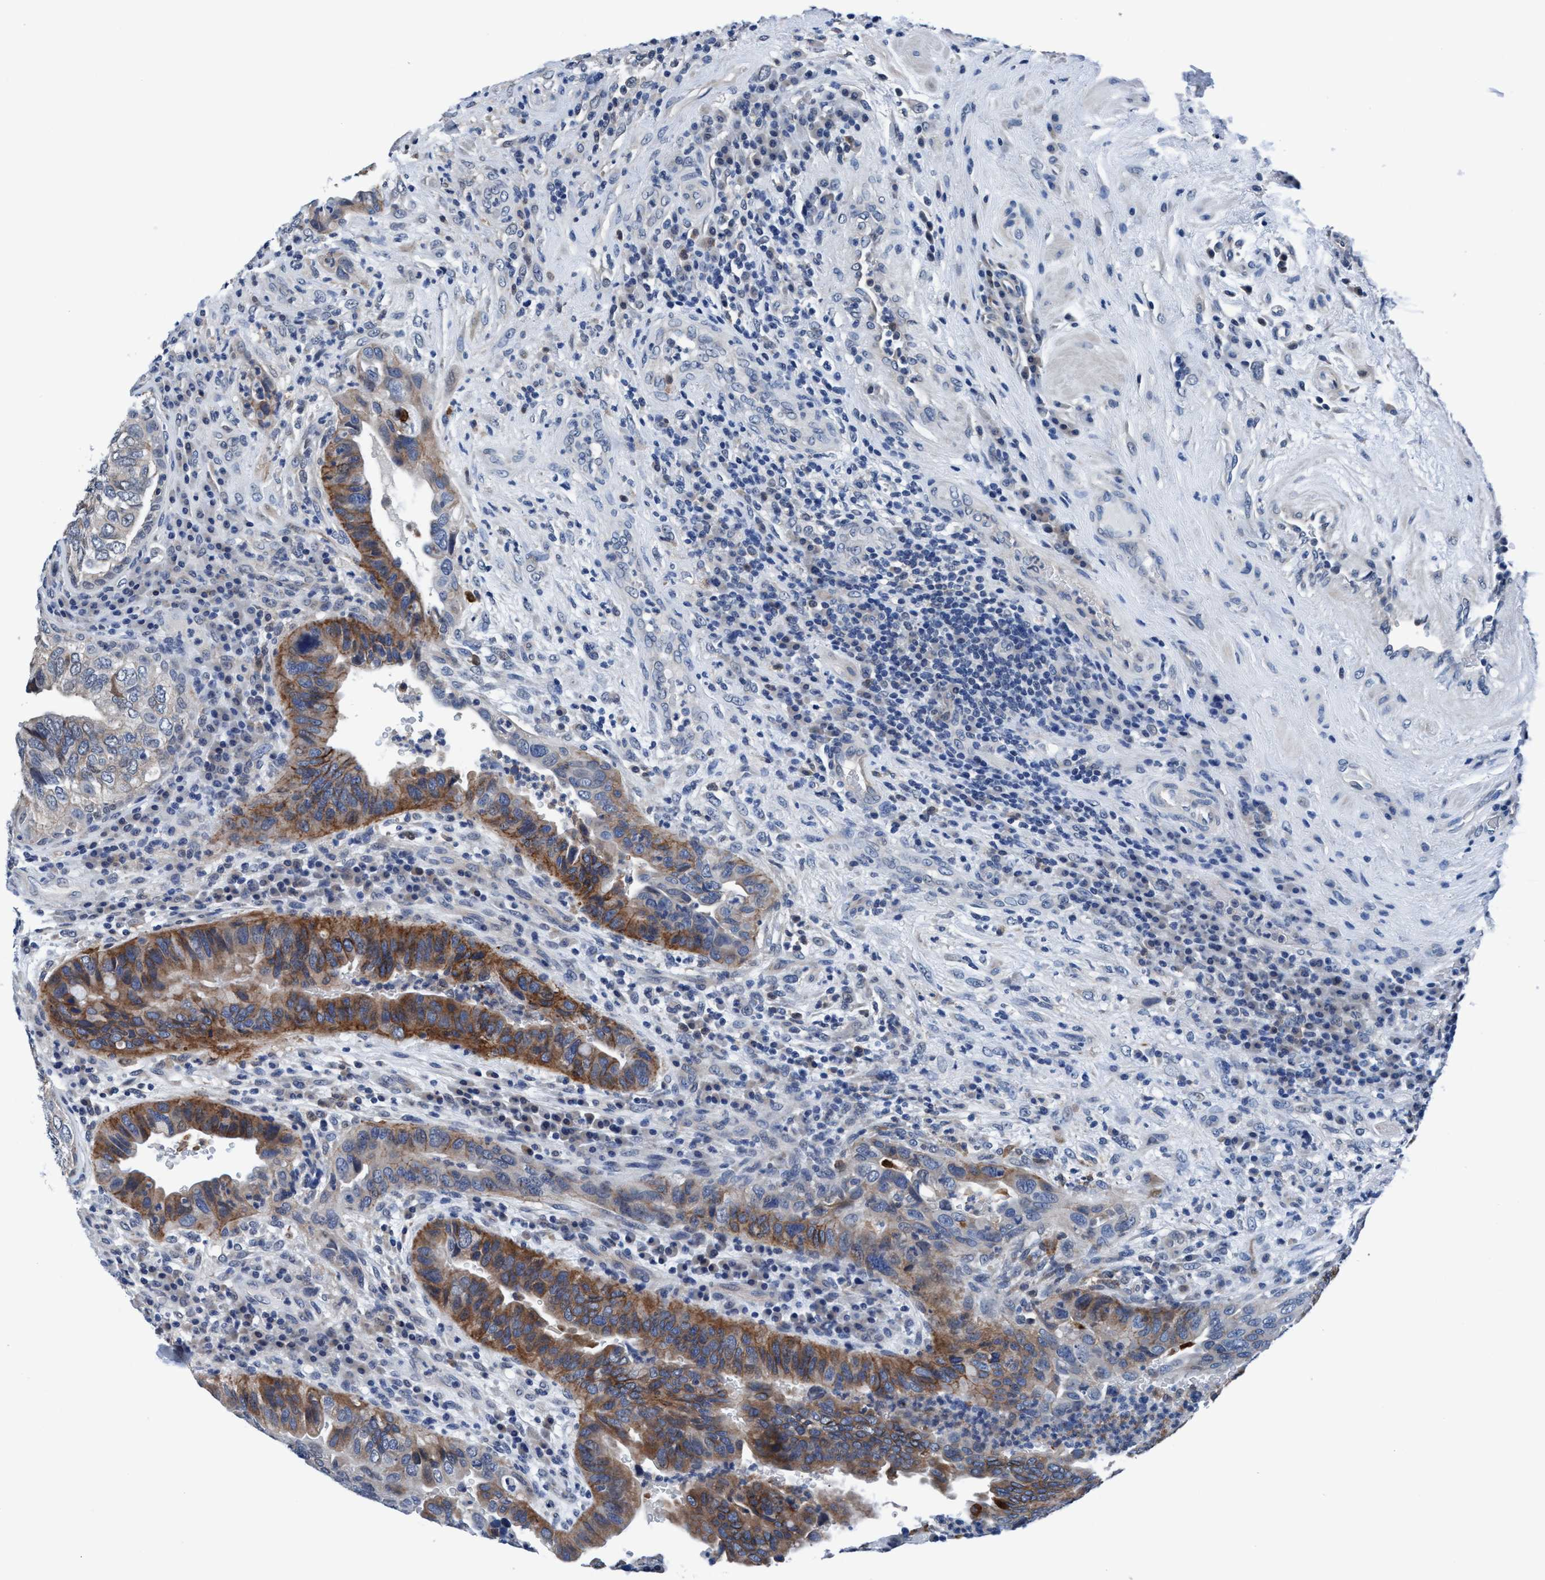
{"staining": {"intensity": "moderate", "quantity": "25%-75%", "location": "cytoplasmic/membranous"}, "tissue": "urothelial cancer", "cell_type": "Tumor cells", "image_type": "cancer", "snomed": [{"axis": "morphology", "description": "Urothelial carcinoma, High grade"}, {"axis": "topography", "description": "Urinary bladder"}], "caption": "High-grade urothelial carcinoma stained with DAB IHC displays medium levels of moderate cytoplasmic/membranous staining in about 25%-75% of tumor cells.", "gene": "TMEM94", "patient": {"sex": "female", "age": 82}}